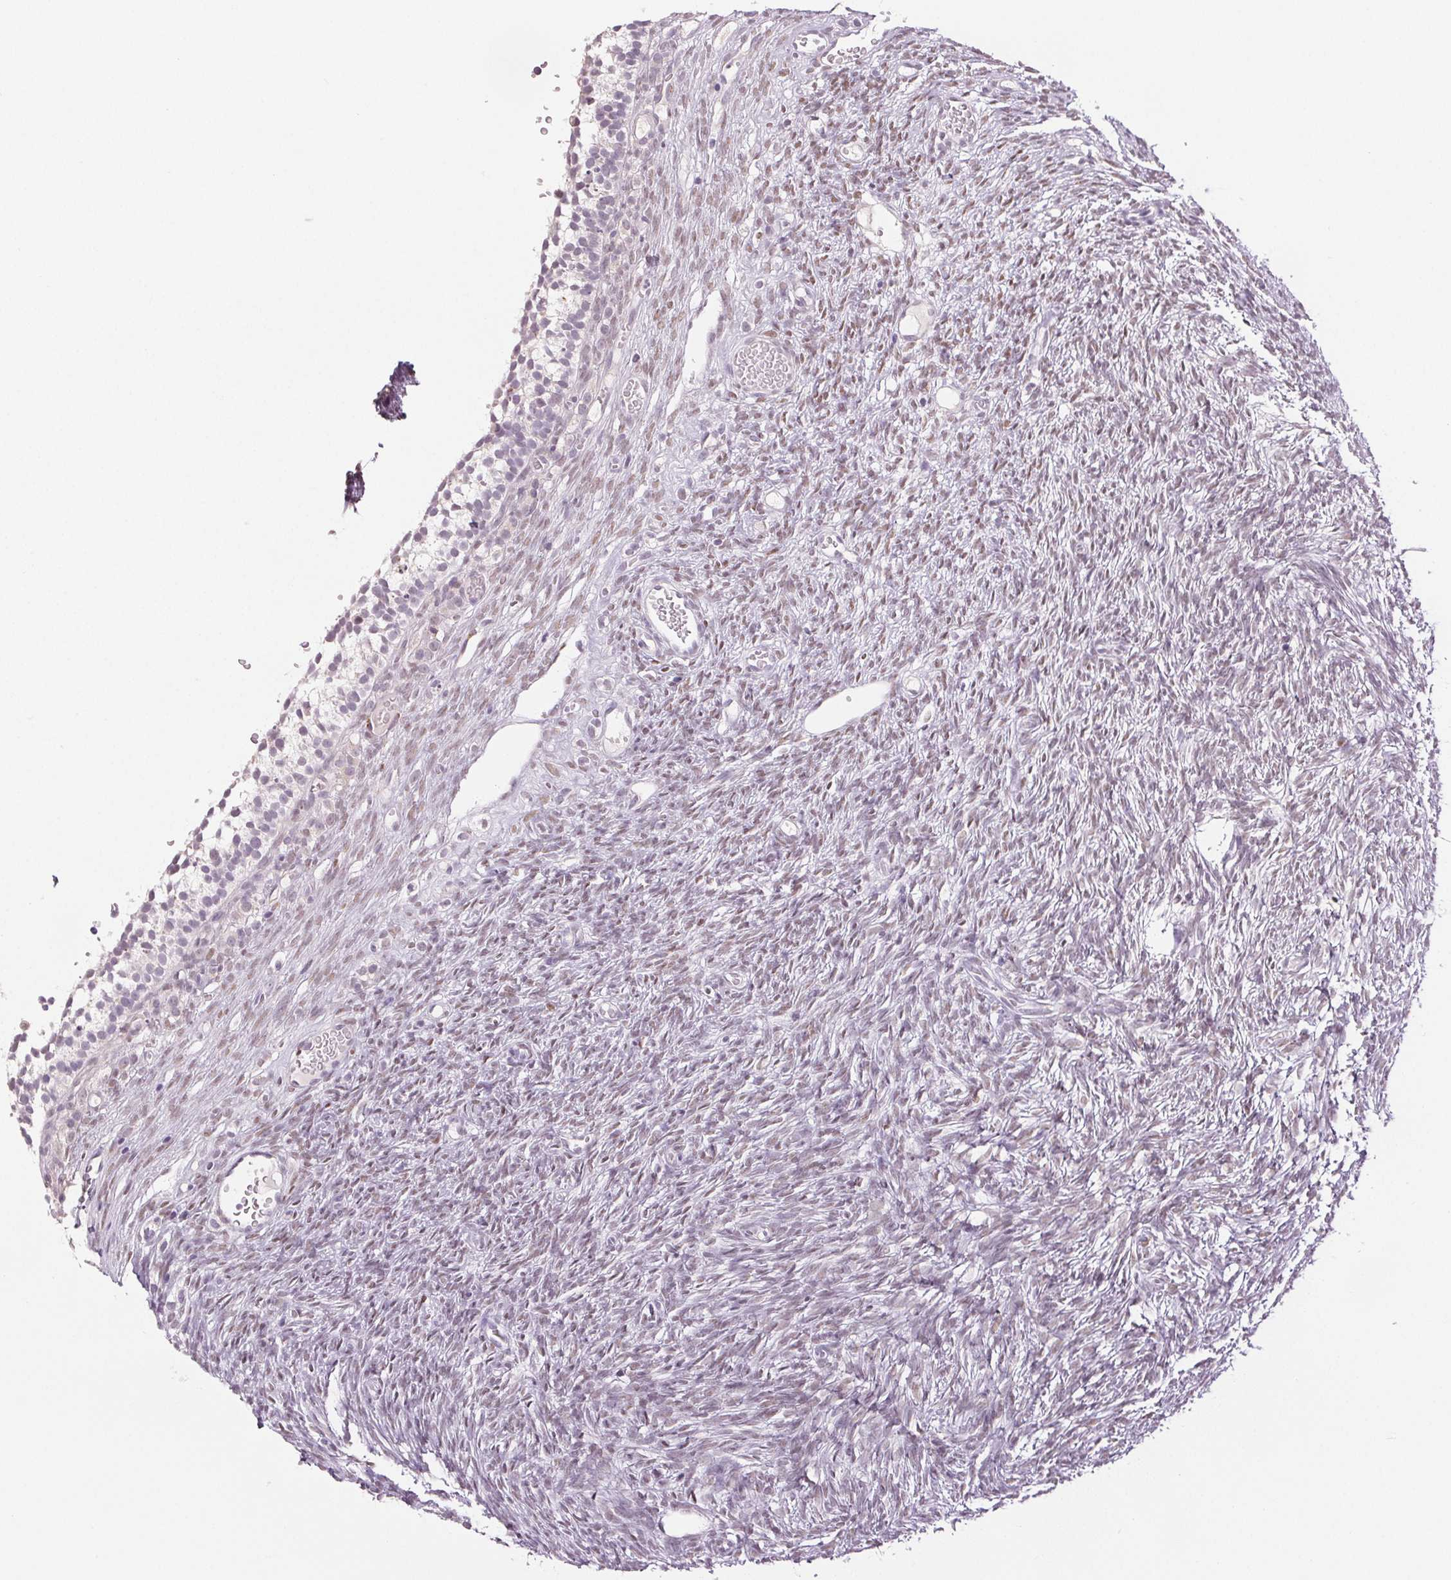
{"staining": {"intensity": "negative", "quantity": "none", "location": "none"}, "tissue": "ovary", "cell_type": "Ovarian stroma cells", "image_type": "normal", "snomed": [{"axis": "morphology", "description": "Normal tissue, NOS"}, {"axis": "topography", "description": "Ovary"}], "caption": "The histopathology image exhibits no staining of ovarian stroma cells in normal ovary.", "gene": "DNAJC6", "patient": {"sex": "female", "age": 34}}